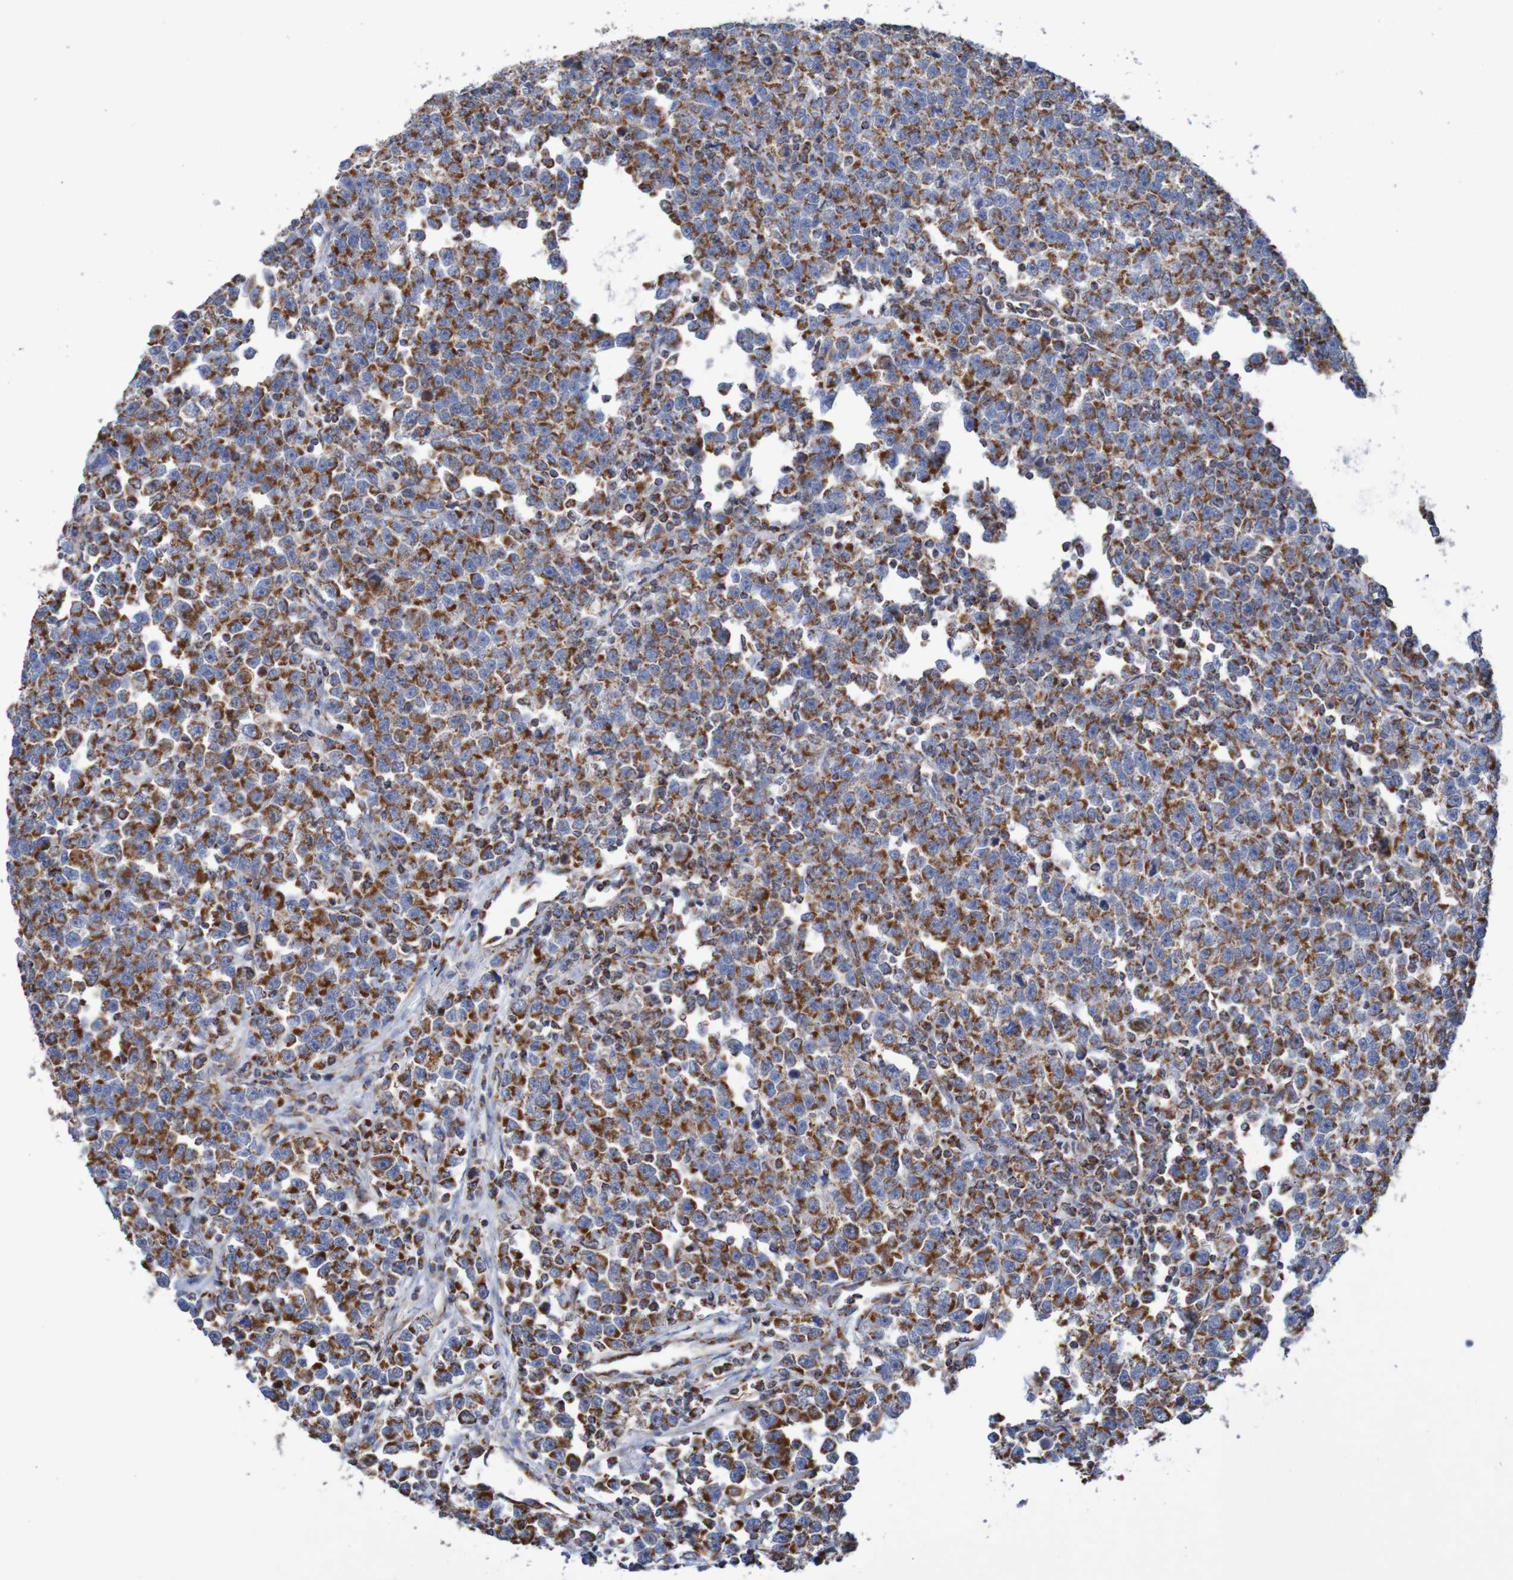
{"staining": {"intensity": "strong", "quantity": ">75%", "location": "cytoplasmic/membranous"}, "tissue": "testis cancer", "cell_type": "Tumor cells", "image_type": "cancer", "snomed": [{"axis": "morphology", "description": "Seminoma, NOS"}, {"axis": "topography", "description": "Testis"}], "caption": "Testis seminoma stained with IHC shows strong cytoplasmic/membranous staining in about >75% of tumor cells.", "gene": "MMEL1", "patient": {"sex": "male", "age": 43}}